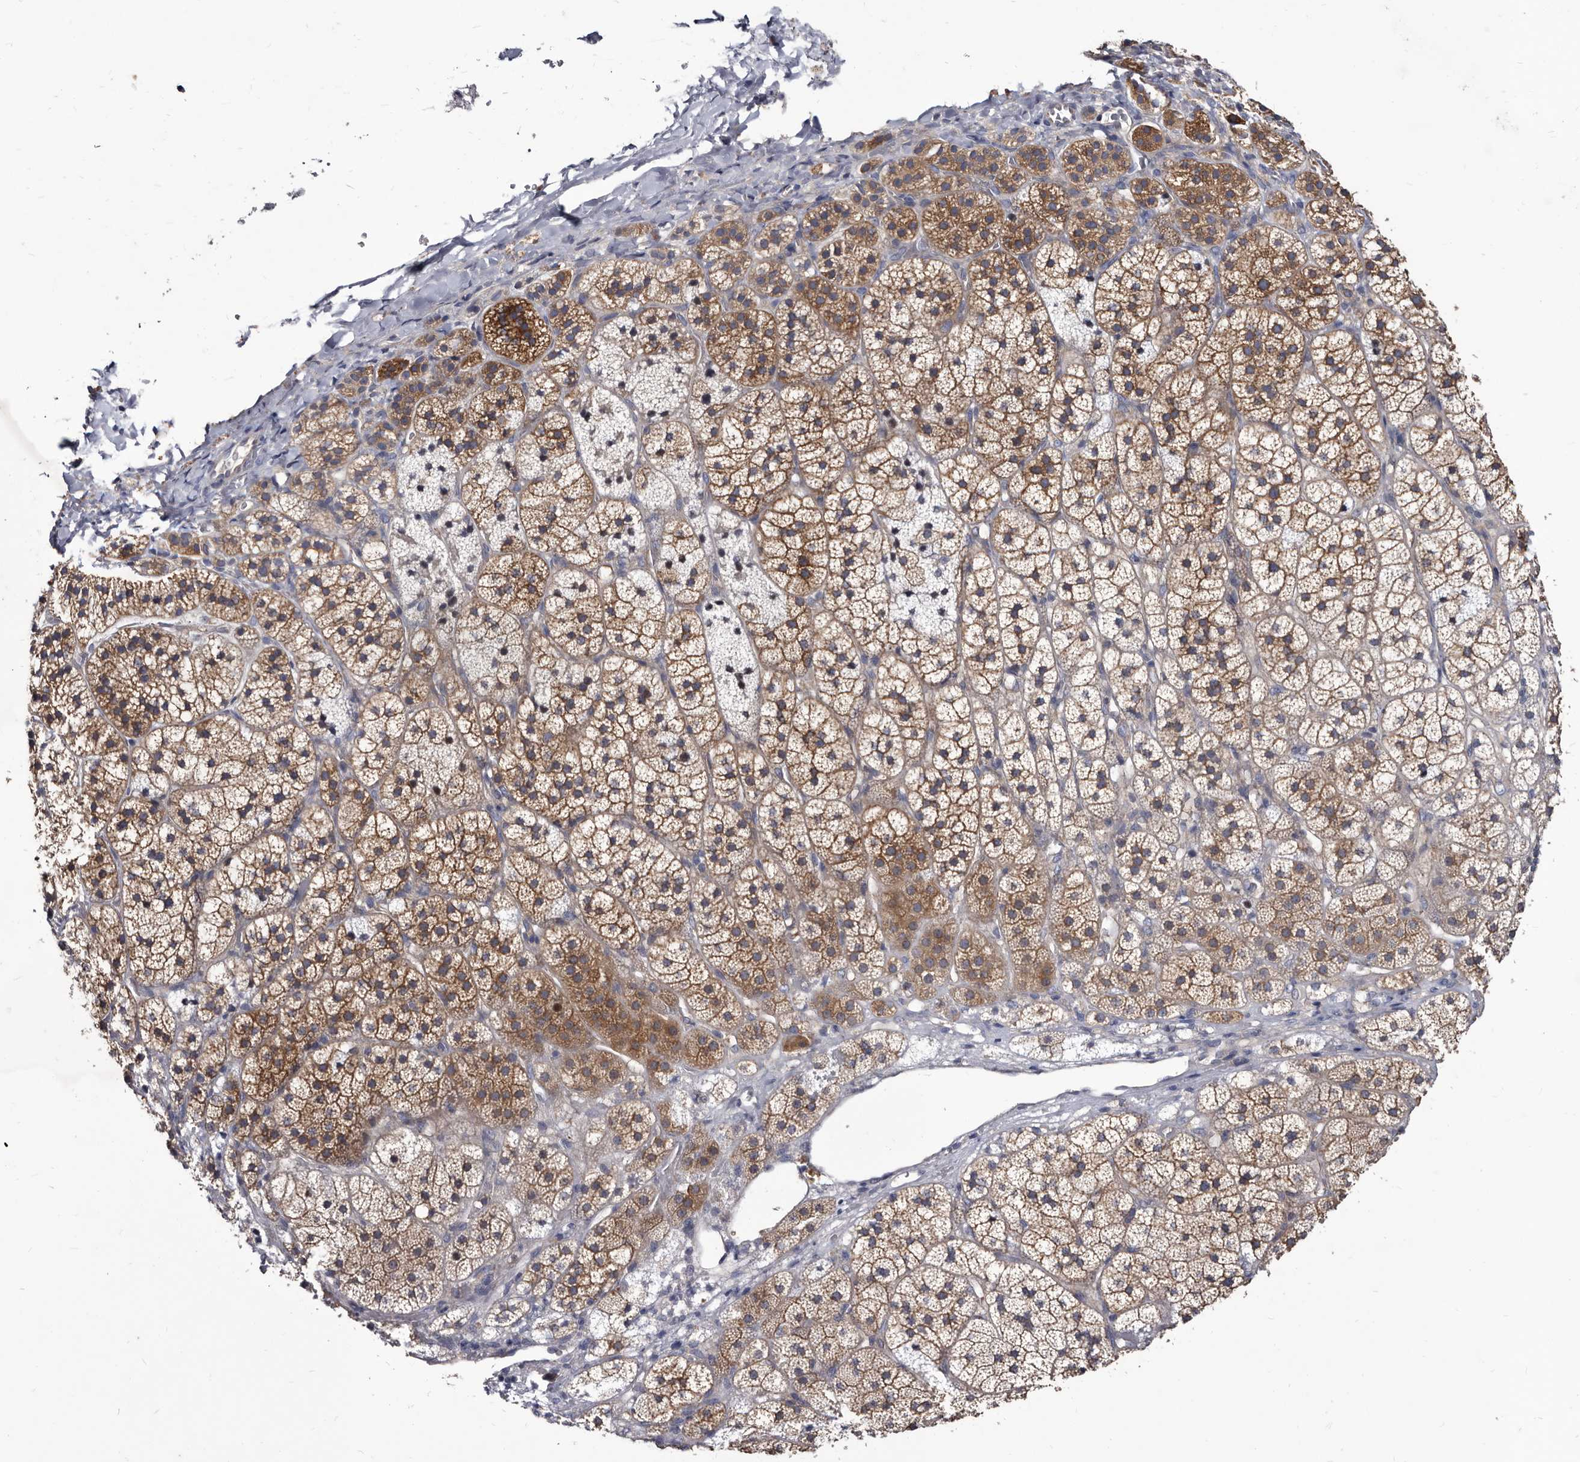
{"staining": {"intensity": "moderate", "quantity": ">75%", "location": "cytoplasmic/membranous"}, "tissue": "adrenal gland", "cell_type": "Glandular cells", "image_type": "normal", "snomed": [{"axis": "morphology", "description": "Normal tissue, NOS"}, {"axis": "topography", "description": "Adrenal gland"}], "caption": "A brown stain shows moderate cytoplasmic/membranous staining of a protein in glandular cells of unremarkable adrenal gland.", "gene": "ABCF2", "patient": {"sex": "female", "age": 44}}